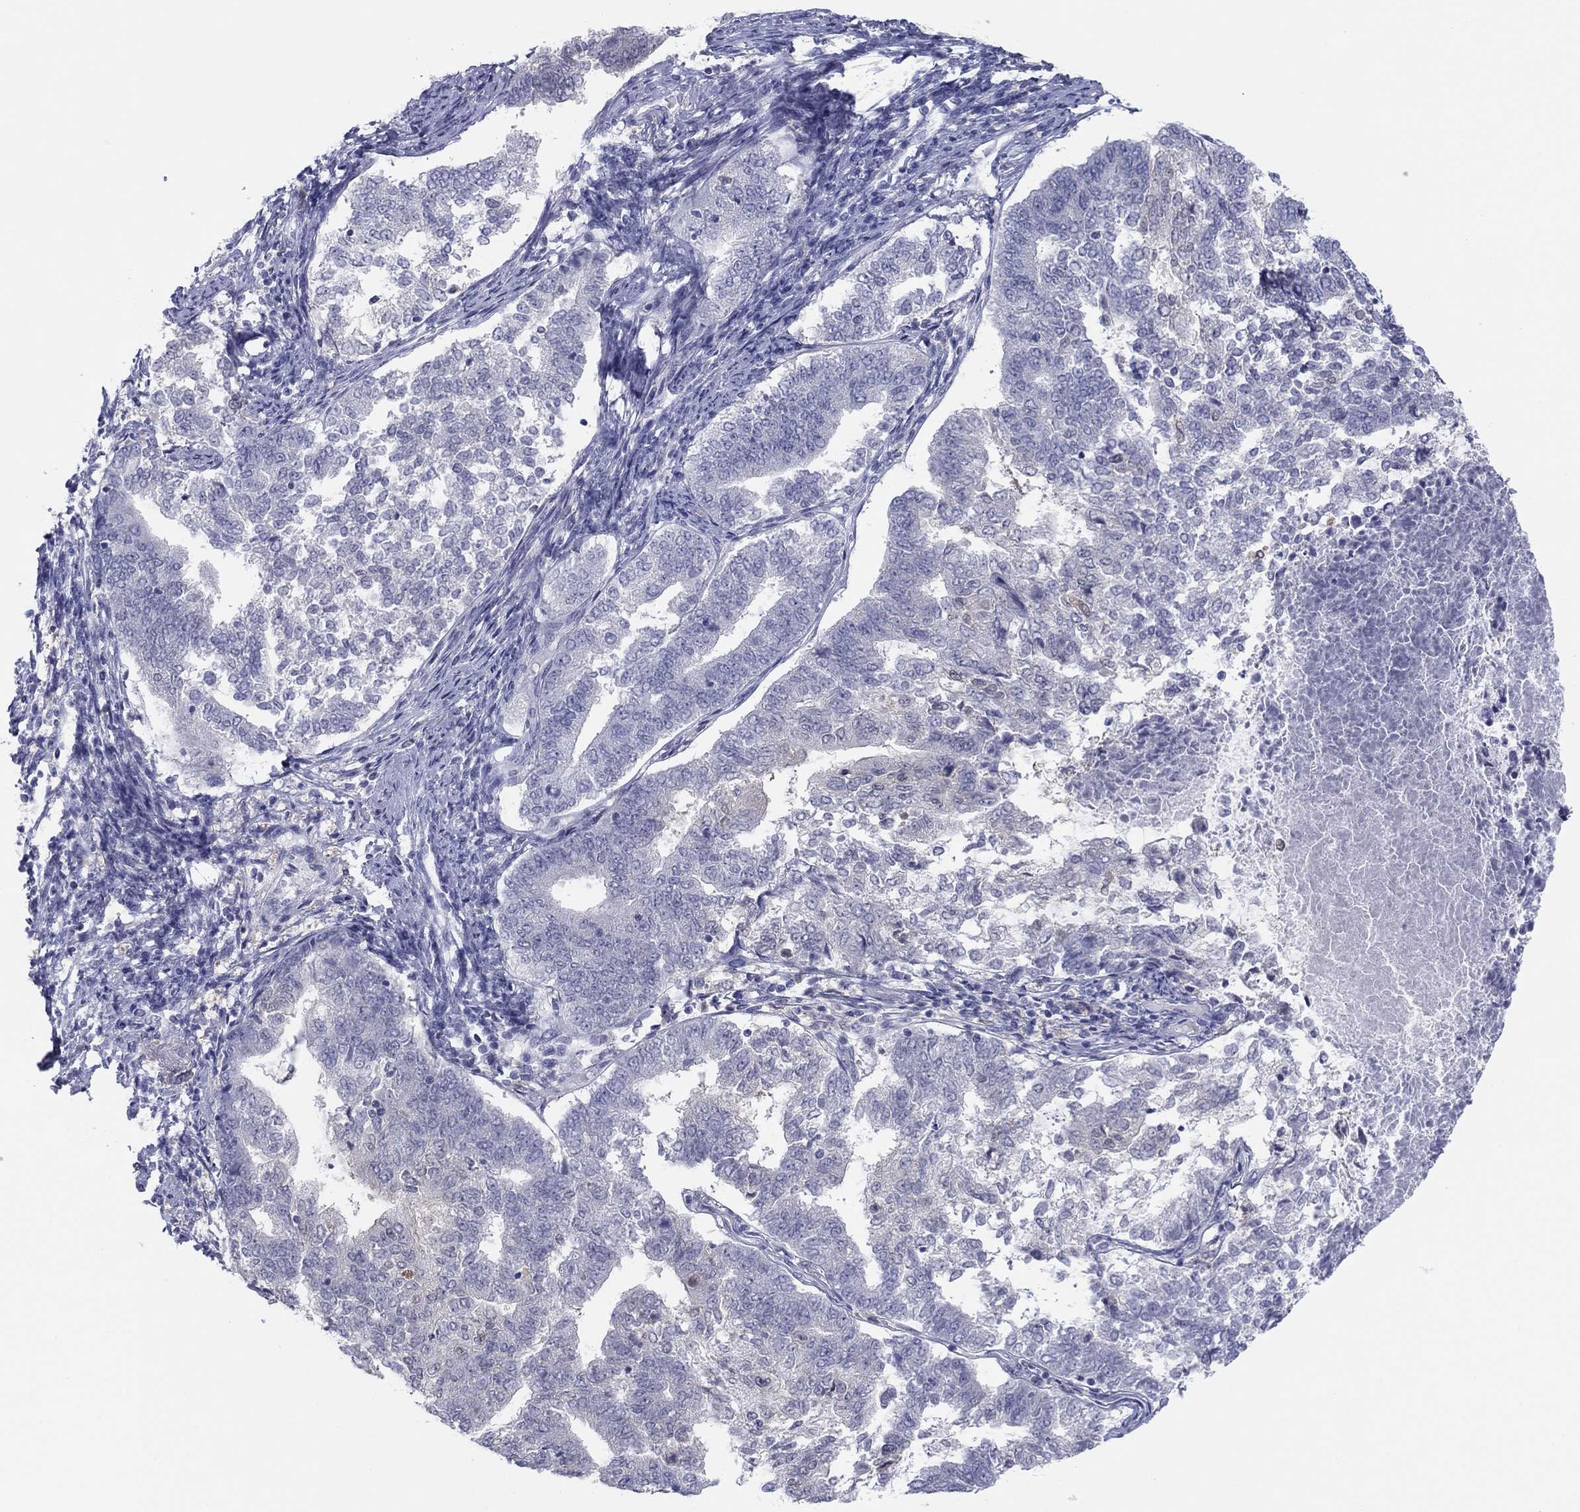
{"staining": {"intensity": "negative", "quantity": "none", "location": "none"}, "tissue": "endometrial cancer", "cell_type": "Tumor cells", "image_type": "cancer", "snomed": [{"axis": "morphology", "description": "Adenocarcinoma, NOS"}, {"axis": "topography", "description": "Endometrium"}], "caption": "Immunohistochemistry of endometrial adenocarcinoma displays no expression in tumor cells.", "gene": "PDXK", "patient": {"sex": "female", "age": 65}}